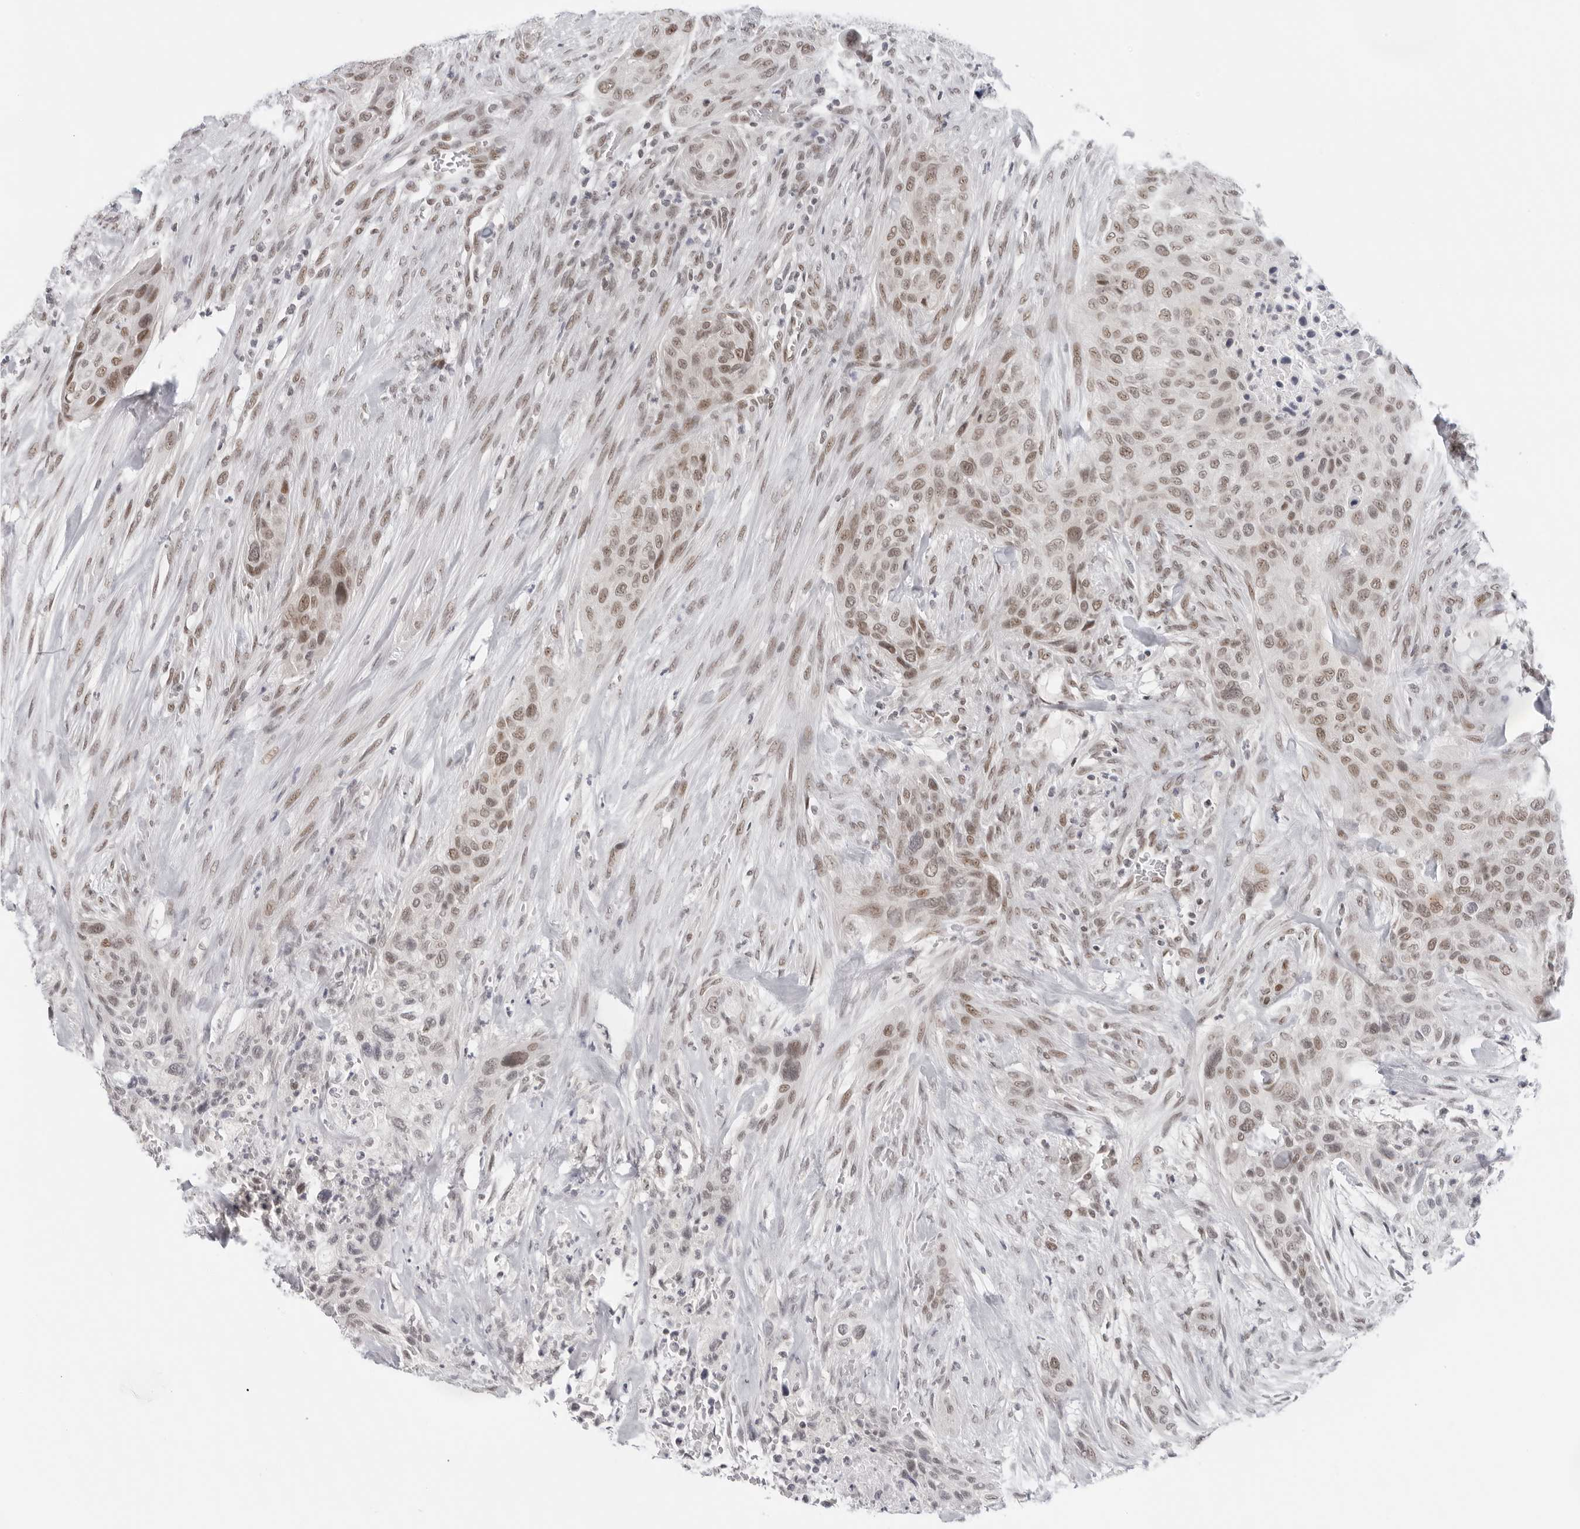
{"staining": {"intensity": "moderate", "quantity": ">75%", "location": "nuclear"}, "tissue": "urothelial cancer", "cell_type": "Tumor cells", "image_type": "cancer", "snomed": [{"axis": "morphology", "description": "Urothelial carcinoma, High grade"}, {"axis": "topography", "description": "Urinary bladder"}], "caption": "Protein staining exhibits moderate nuclear expression in about >75% of tumor cells in urothelial cancer. The staining was performed using DAB, with brown indicating positive protein expression. Nuclei are stained blue with hematoxylin.", "gene": "FOXK2", "patient": {"sex": "male", "age": 35}}